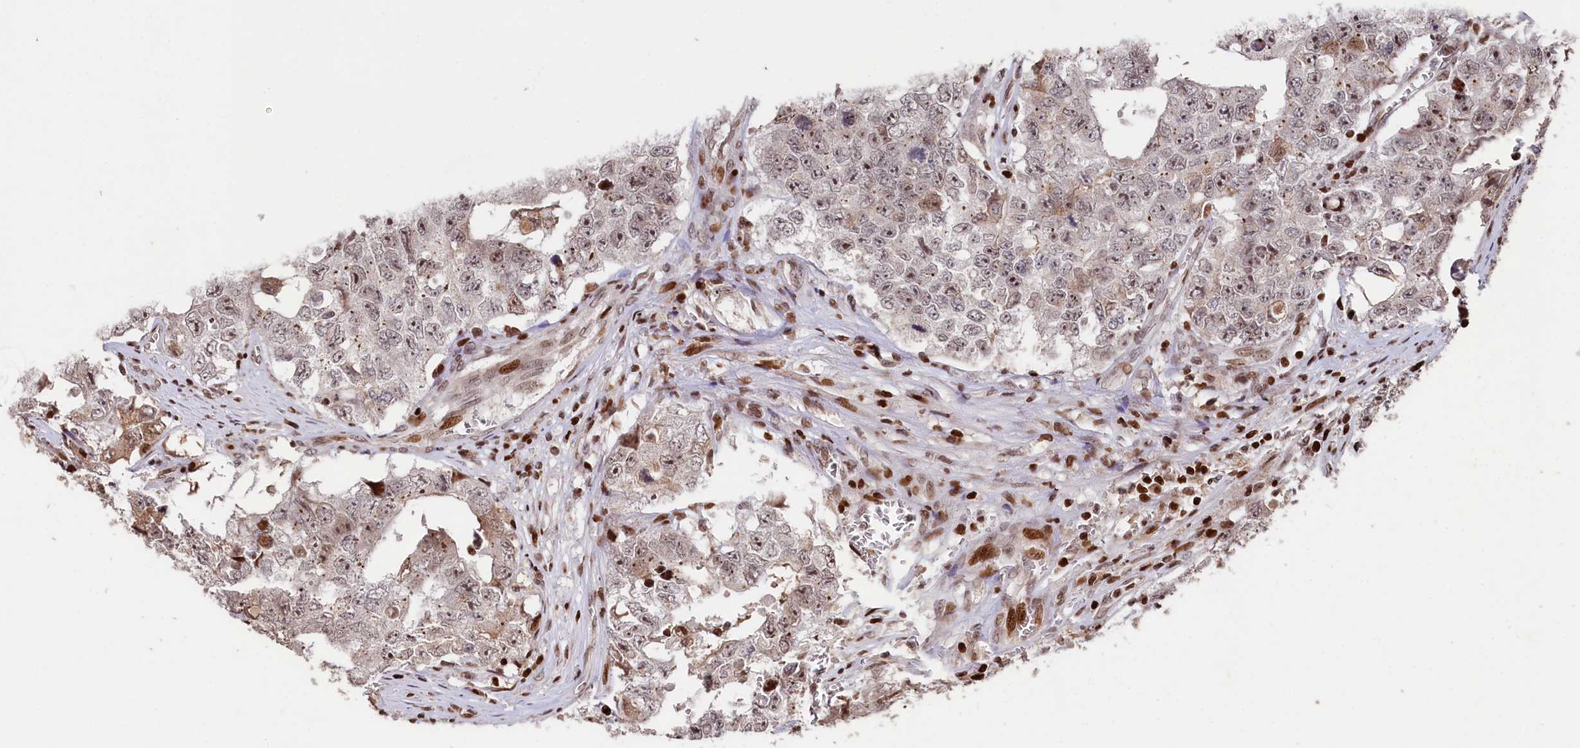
{"staining": {"intensity": "moderate", "quantity": "<25%", "location": "cytoplasmic/membranous,nuclear"}, "tissue": "testis cancer", "cell_type": "Tumor cells", "image_type": "cancer", "snomed": [{"axis": "morphology", "description": "Carcinoma, Embryonal, NOS"}, {"axis": "topography", "description": "Testis"}], "caption": "Approximately <25% of tumor cells in human embryonal carcinoma (testis) show moderate cytoplasmic/membranous and nuclear protein positivity as visualized by brown immunohistochemical staining.", "gene": "MCF2L2", "patient": {"sex": "male", "age": 17}}